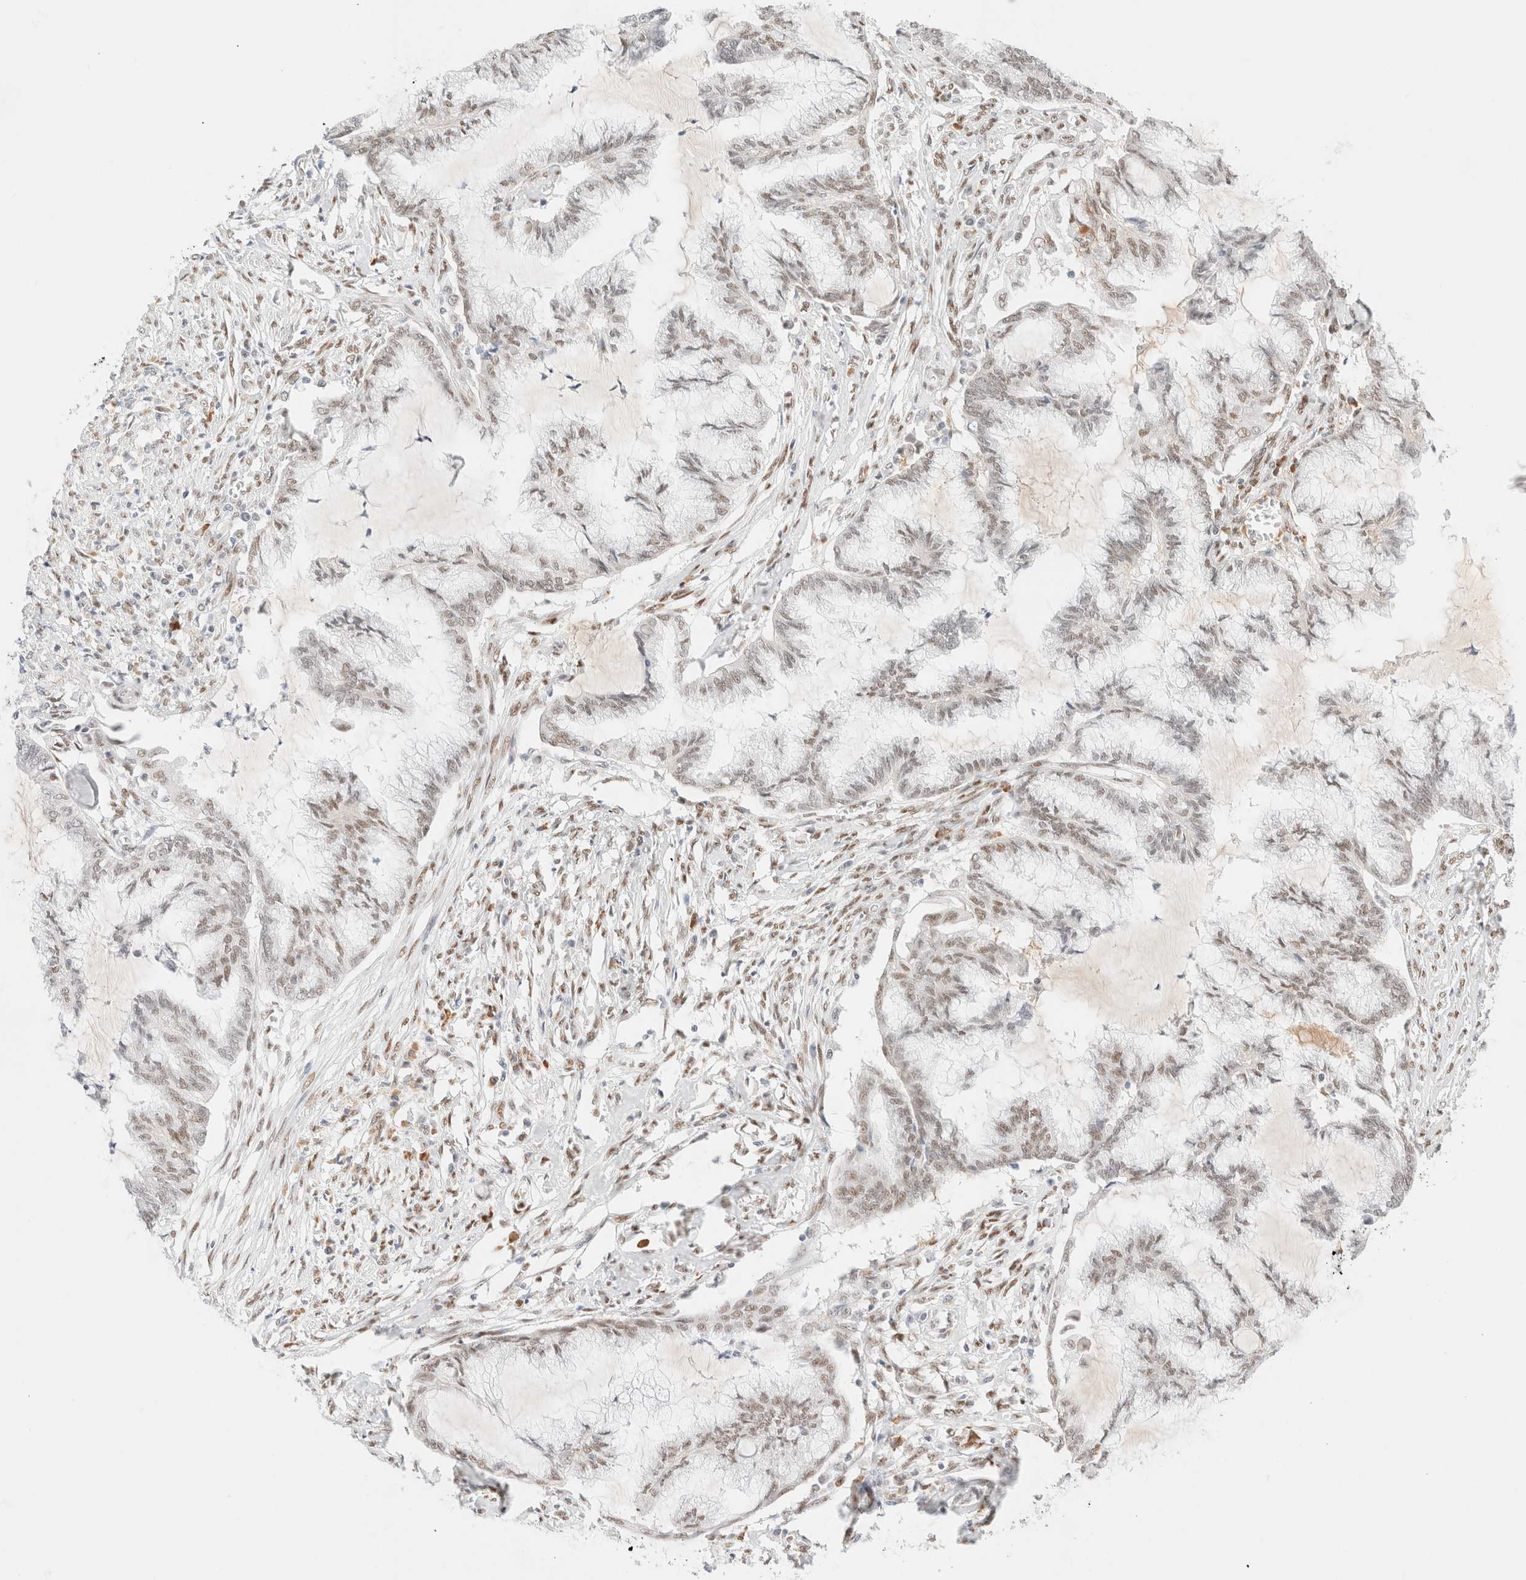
{"staining": {"intensity": "weak", "quantity": ">75%", "location": "nuclear"}, "tissue": "endometrial cancer", "cell_type": "Tumor cells", "image_type": "cancer", "snomed": [{"axis": "morphology", "description": "Adenocarcinoma, NOS"}, {"axis": "topography", "description": "Endometrium"}], "caption": "Immunohistochemistry (IHC) image of endometrial cancer (adenocarcinoma) stained for a protein (brown), which shows low levels of weak nuclear positivity in about >75% of tumor cells.", "gene": "CIC", "patient": {"sex": "female", "age": 86}}